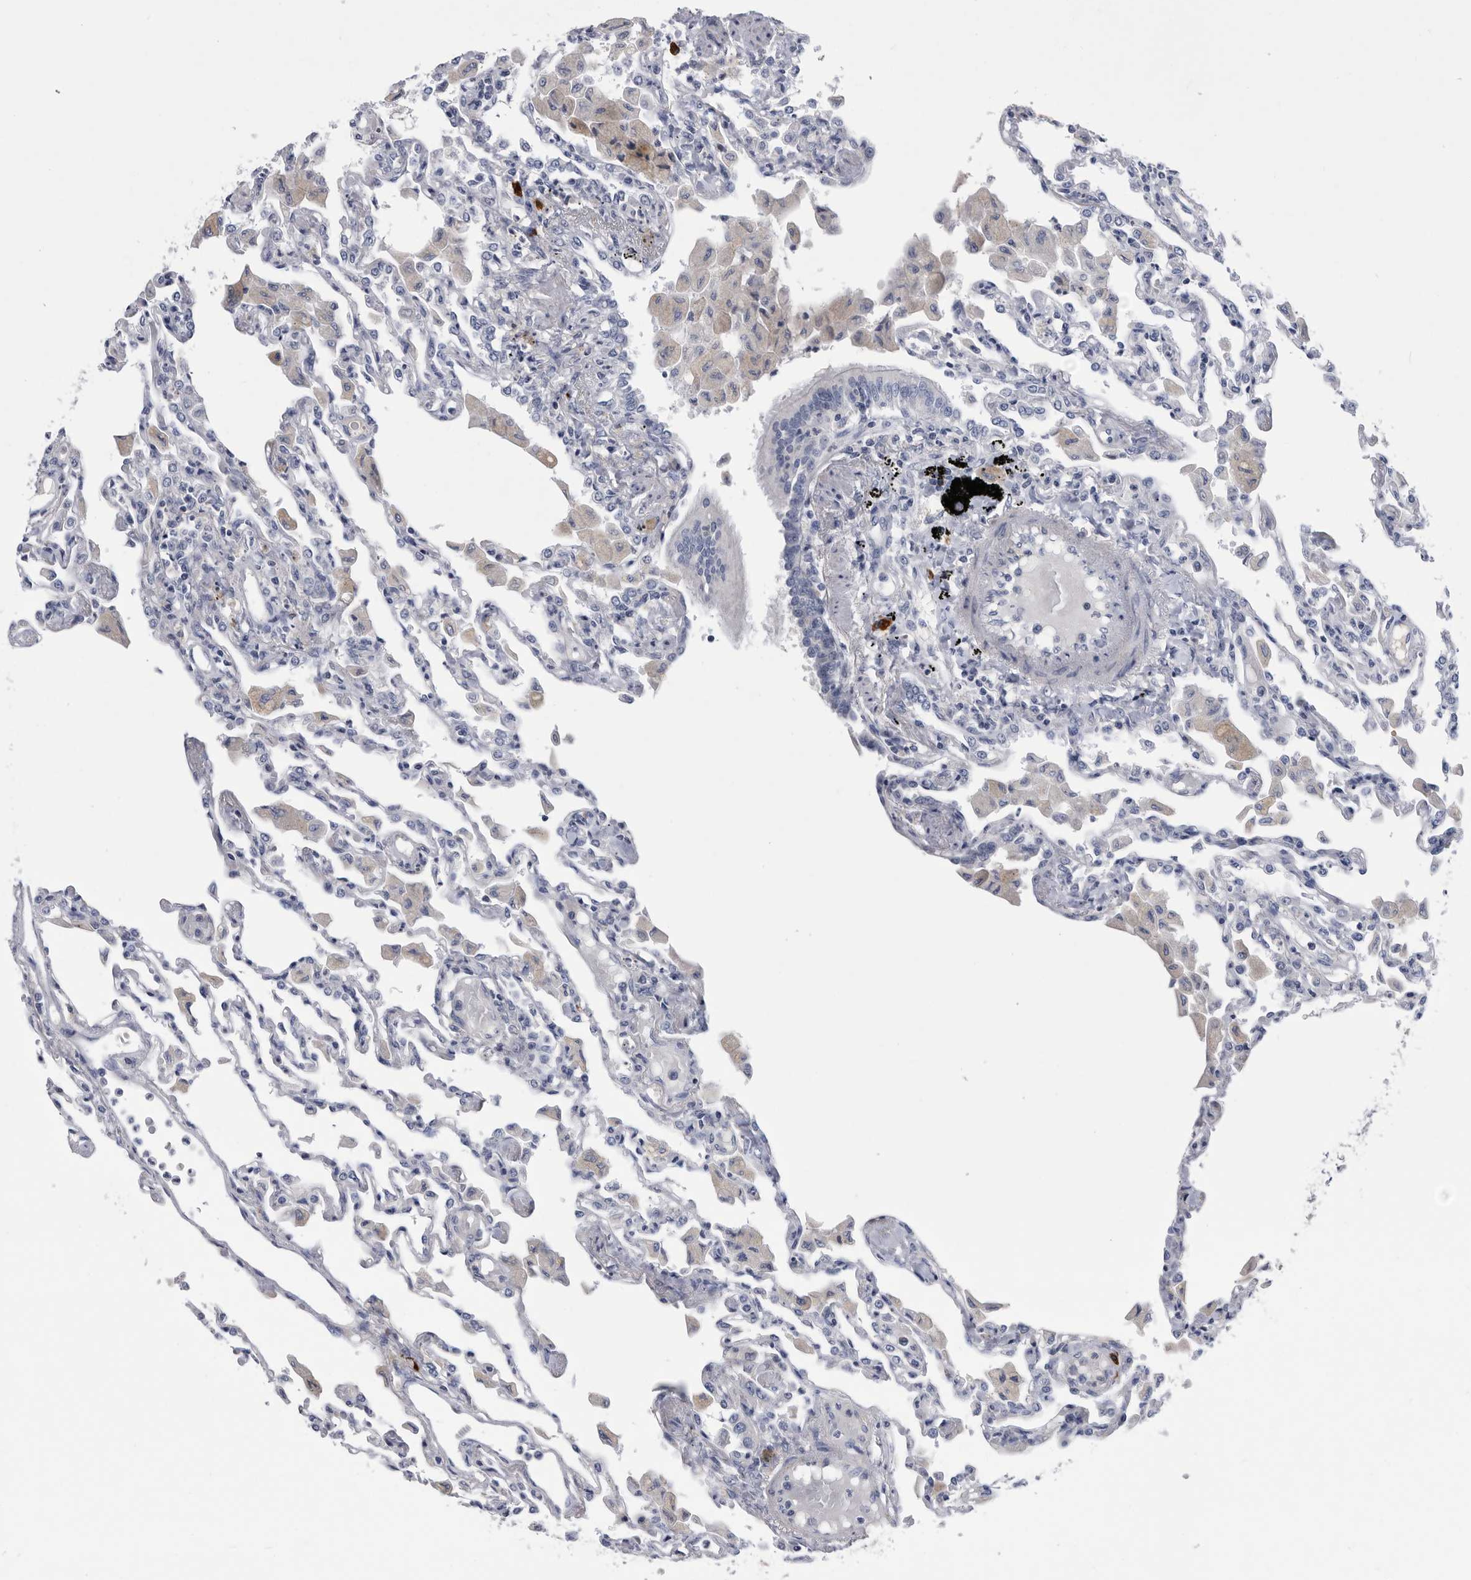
{"staining": {"intensity": "negative", "quantity": "none", "location": "none"}, "tissue": "lung", "cell_type": "Alveolar cells", "image_type": "normal", "snomed": [{"axis": "morphology", "description": "Normal tissue, NOS"}, {"axis": "topography", "description": "Bronchus"}, {"axis": "topography", "description": "Lung"}], "caption": "High power microscopy image of an IHC histopathology image of unremarkable lung, revealing no significant expression in alveolar cells.", "gene": "BTBD6", "patient": {"sex": "female", "age": 49}}